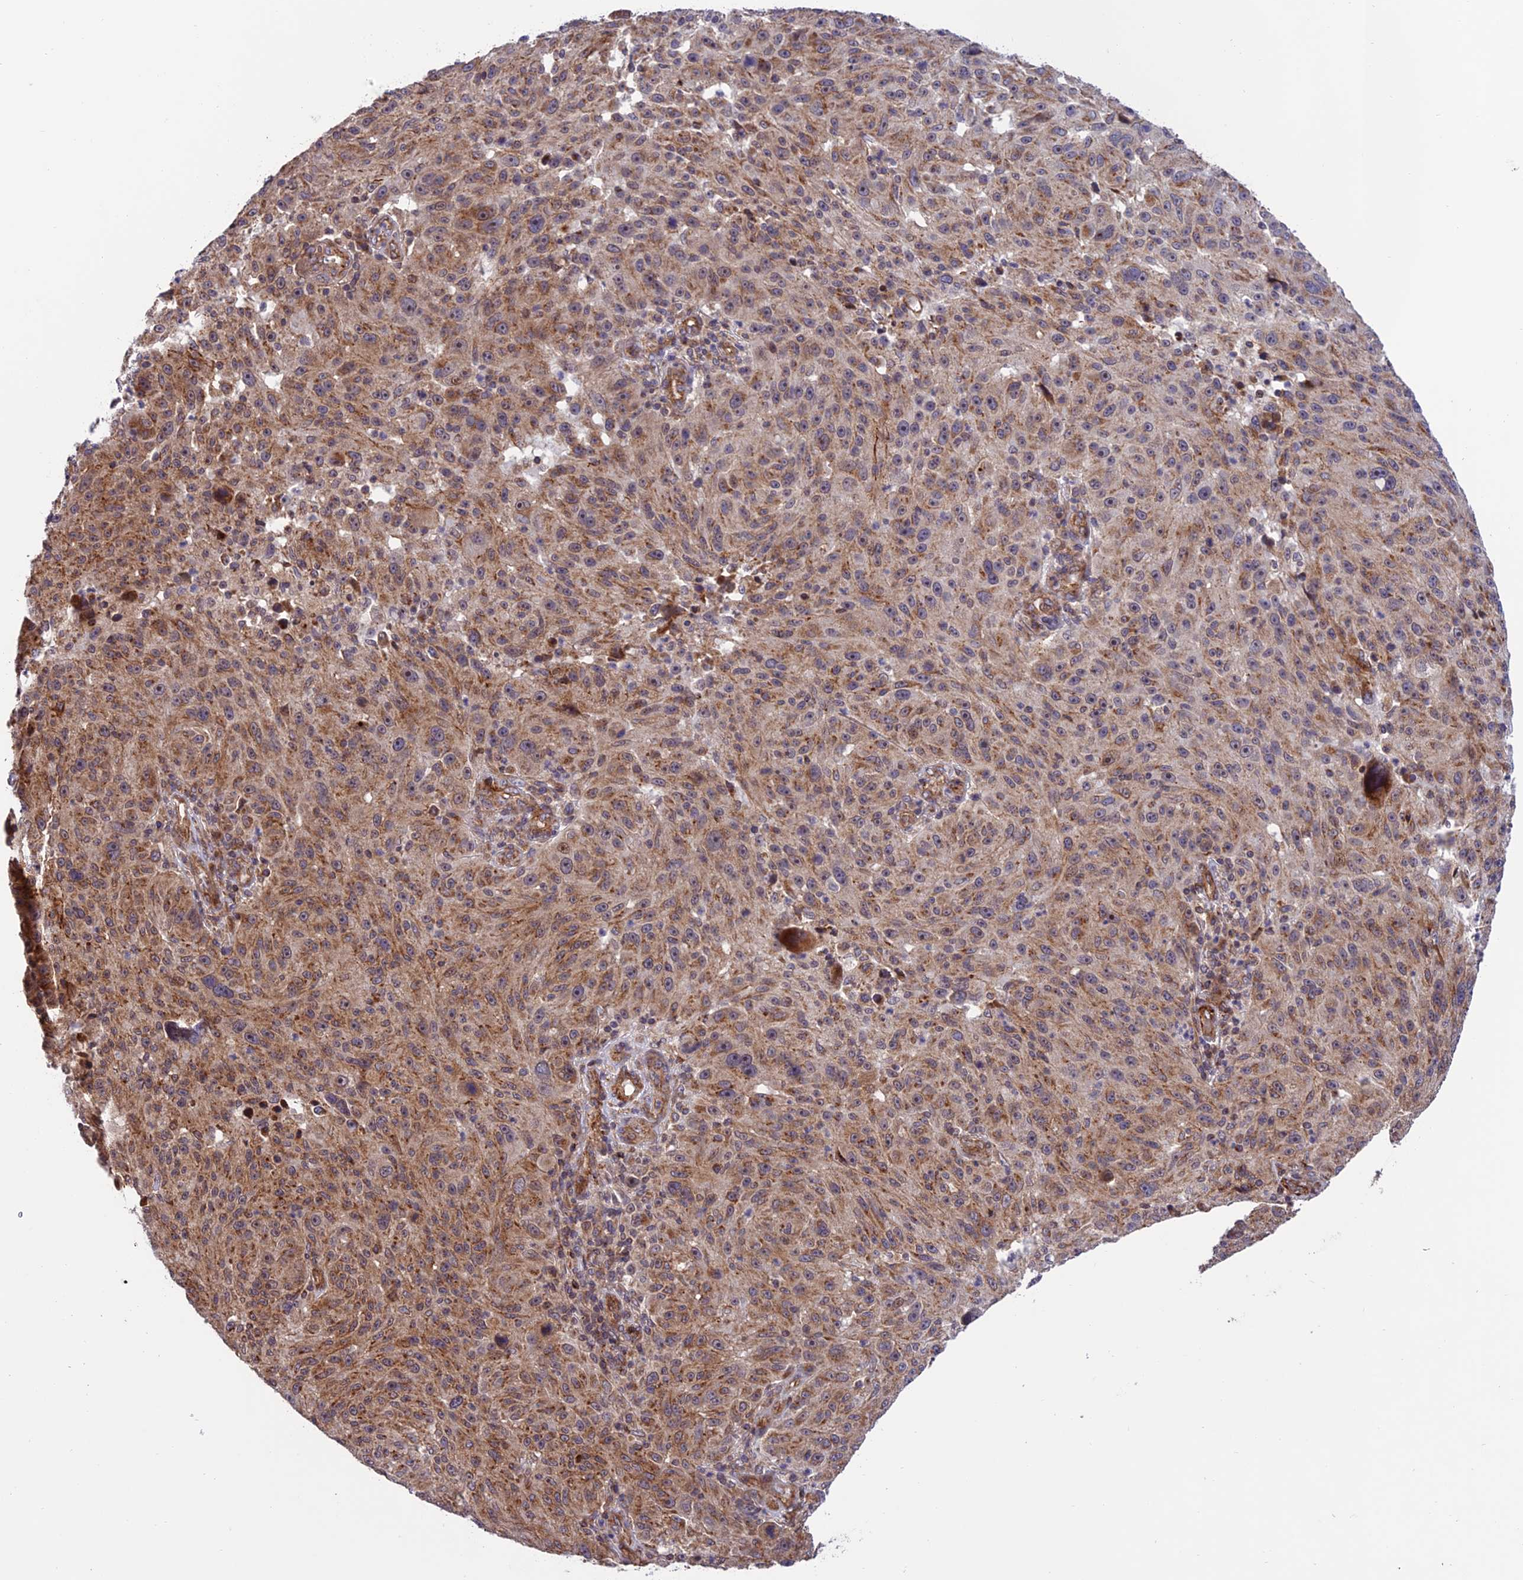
{"staining": {"intensity": "moderate", "quantity": ">75%", "location": "cytoplasmic/membranous"}, "tissue": "melanoma", "cell_type": "Tumor cells", "image_type": "cancer", "snomed": [{"axis": "morphology", "description": "Malignant melanoma, NOS"}, {"axis": "topography", "description": "Skin"}], "caption": "DAB (3,3'-diaminobenzidine) immunohistochemical staining of melanoma exhibits moderate cytoplasmic/membranous protein expression in approximately >75% of tumor cells. (DAB = brown stain, brightfield microscopy at high magnification).", "gene": "TNIP3", "patient": {"sex": "male", "age": 53}}